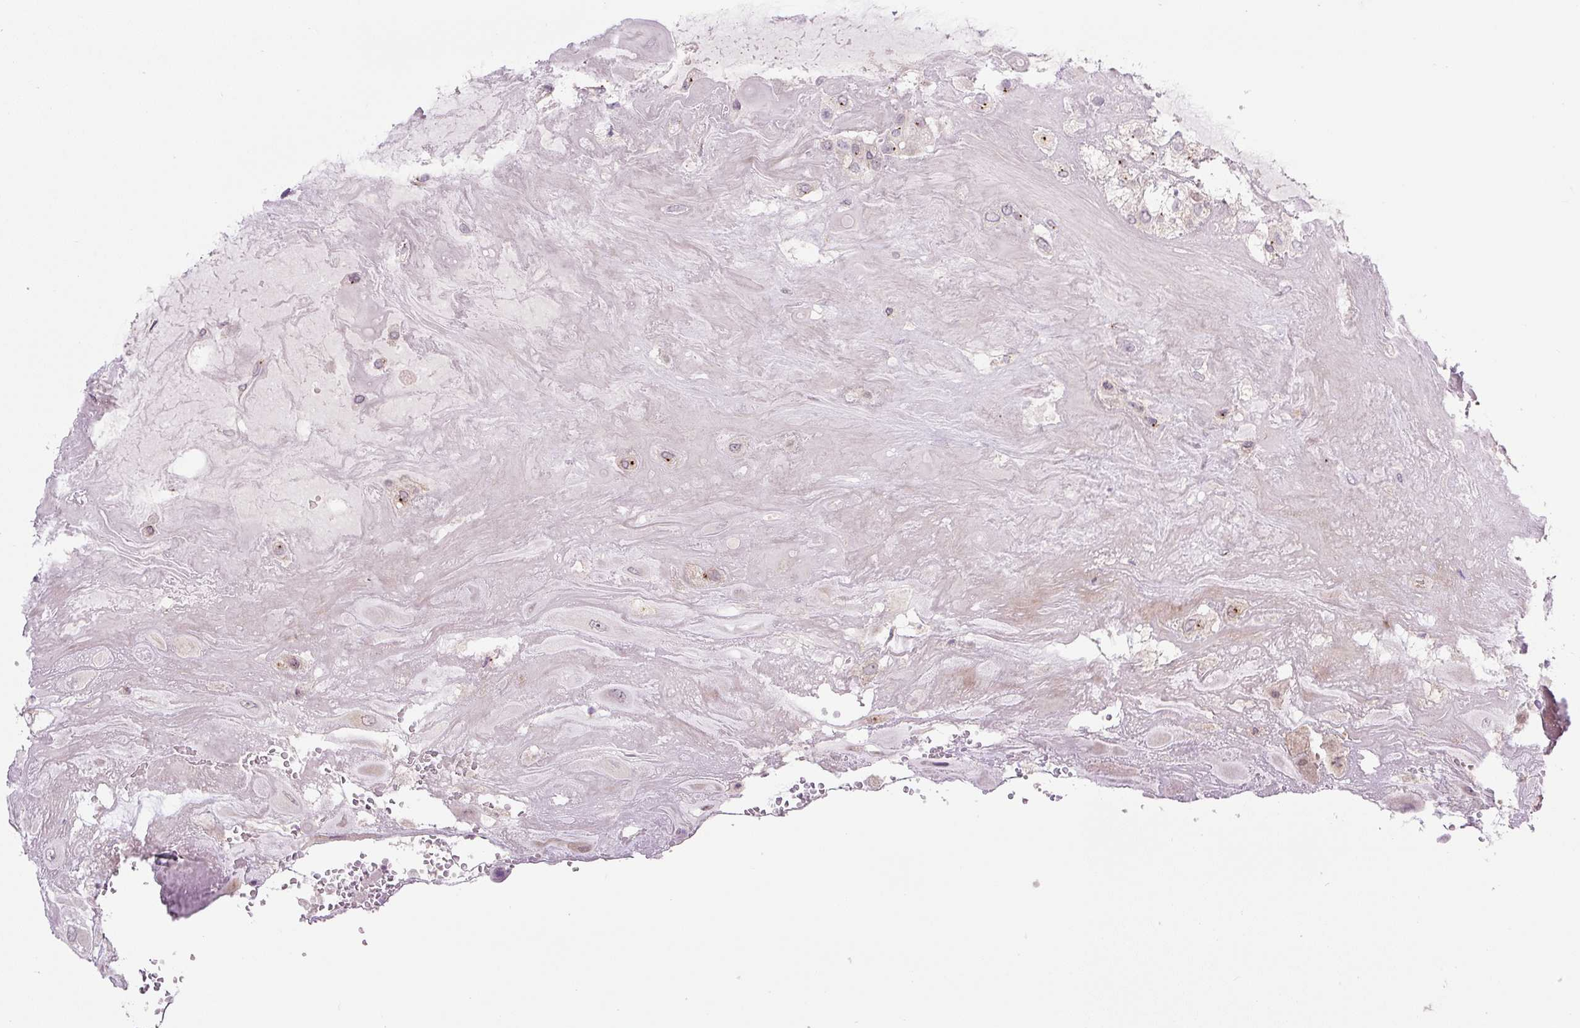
{"staining": {"intensity": "negative", "quantity": "none", "location": "none"}, "tissue": "placenta", "cell_type": "Decidual cells", "image_type": "normal", "snomed": [{"axis": "morphology", "description": "Normal tissue, NOS"}, {"axis": "topography", "description": "Placenta"}], "caption": "Immunohistochemistry (IHC) photomicrograph of unremarkable human placenta stained for a protein (brown), which displays no positivity in decidual cells.", "gene": "PCM1", "patient": {"sex": "female", "age": 32}}